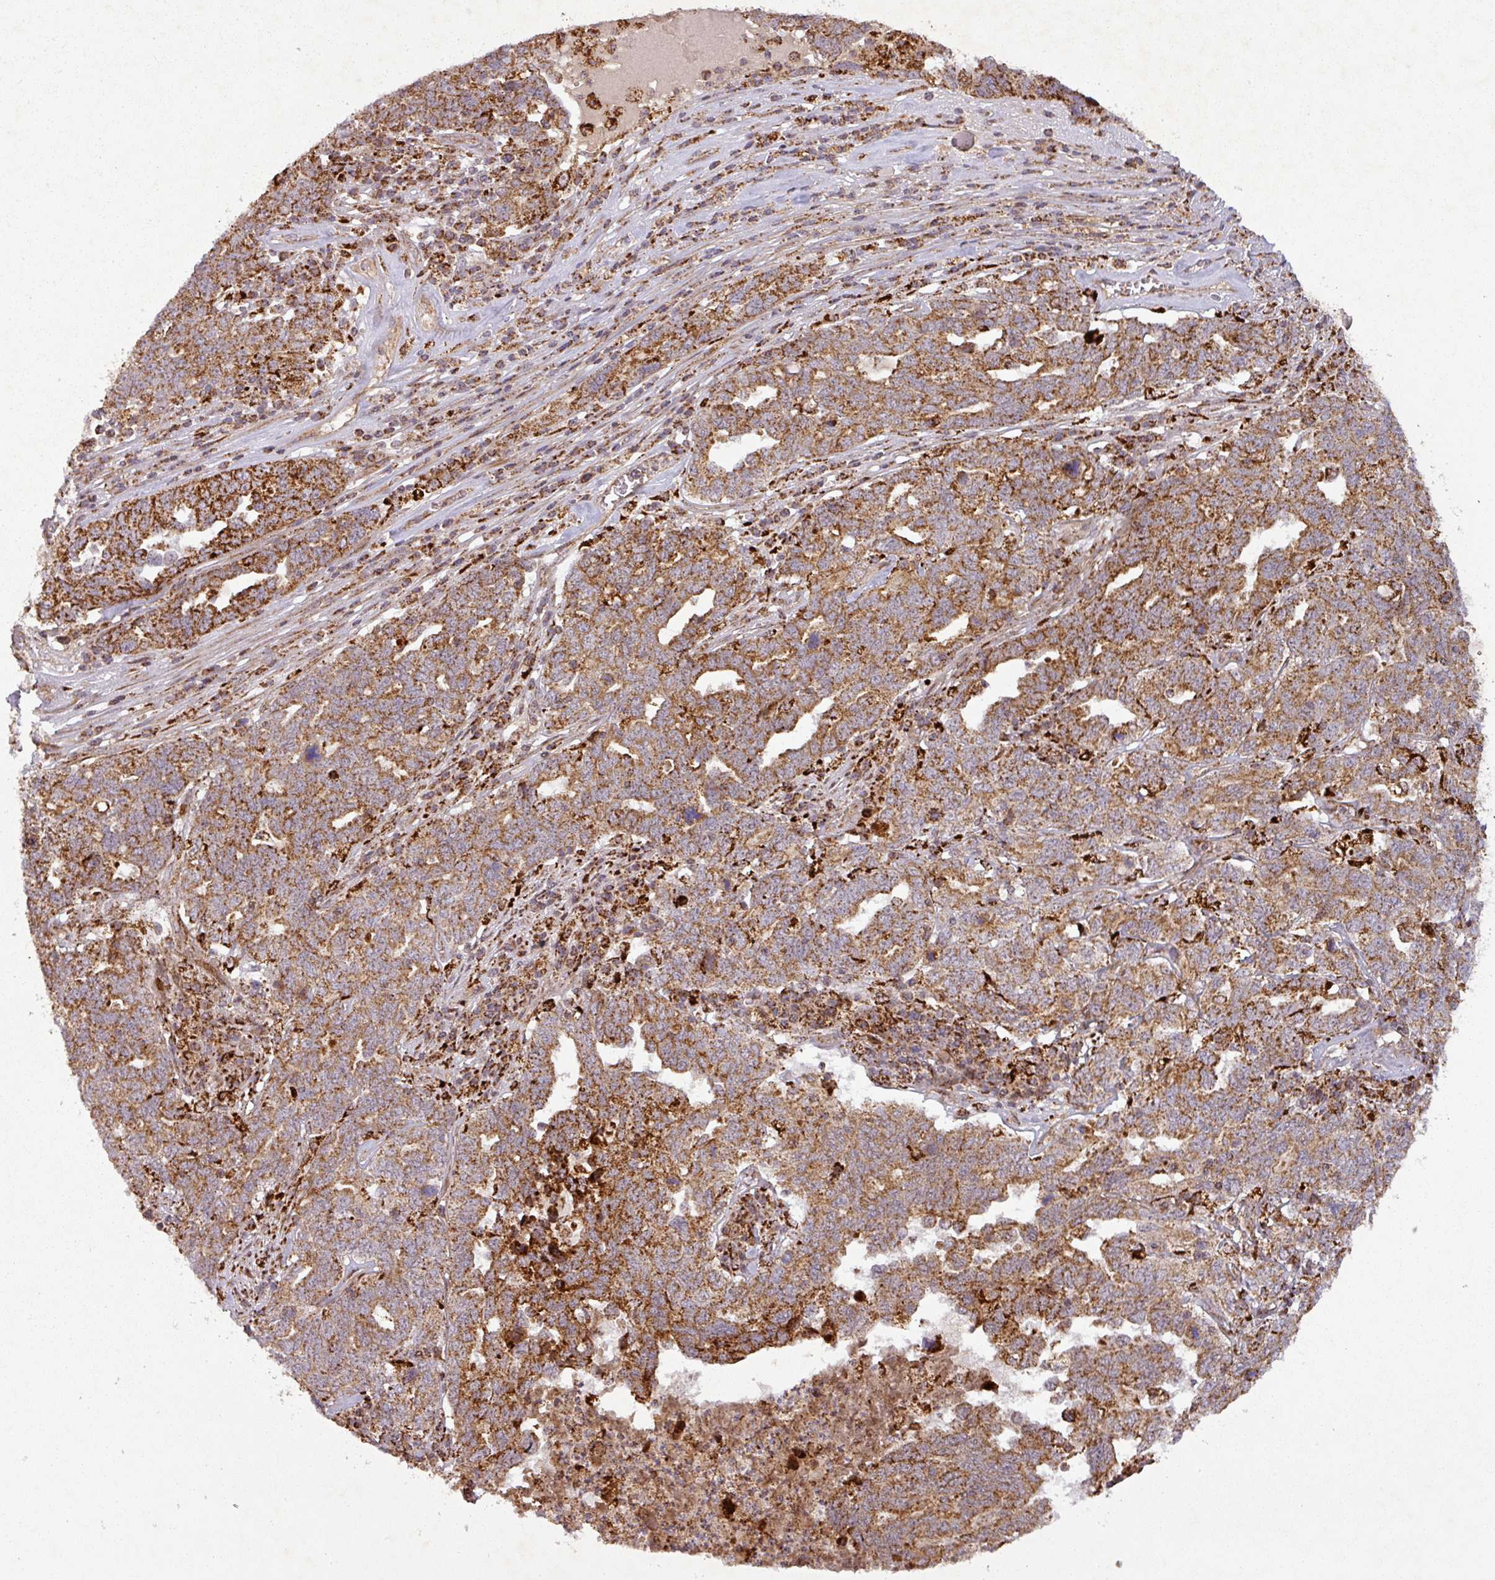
{"staining": {"intensity": "strong", "quantity": ">75%", "location": "cytoplasmic/membranous"}, "tissue": "ovarian cancer", "cell_type": "Tumor cells", "image_type": "cancer", "snomed": [{"axis": "morphology", "description": "Carcinoma, endometroid"}, {"axis": "topography", "description": "Ovary"}], "caption": "A brown stain highlights strong cytoplasmic/membranous staining of a protein in ovarian cancer (endometroid carcinoma) tumor cells.", "gene": "GPD2", "patient": {"sex": "female", "age": 62}}